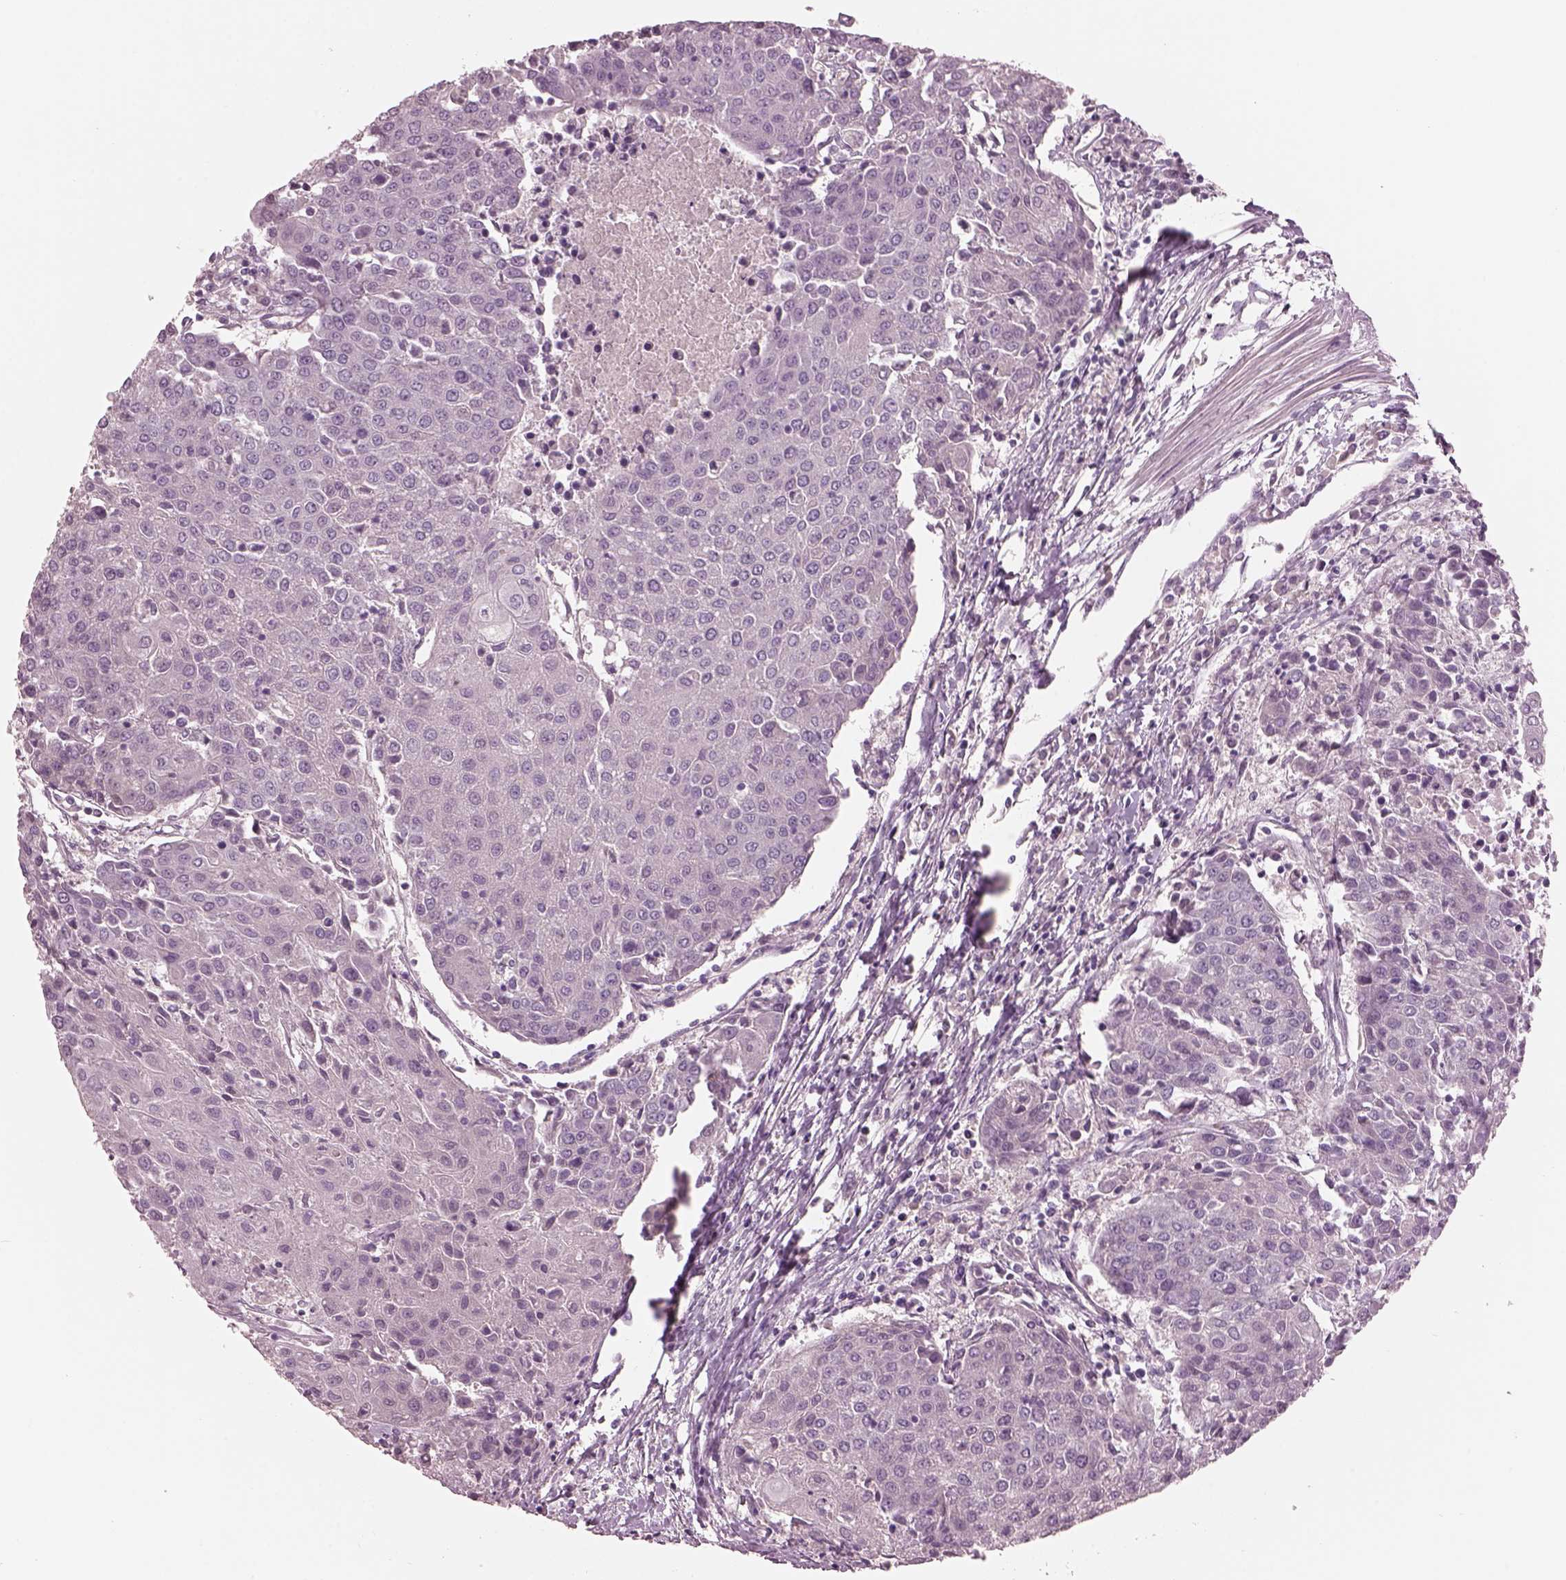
{"staining": {"intensity": "negative", "quantity": "none", "location": "none"}, "tissue": "urothelial cancer", "cell_type": "Tumor cells", "image_type": "cancer", "snomed": [{"axis": "morphology", "description": "Urothelial carcinoma, High grade"}, {"axis": "topography", "description": "Urinary bladder"}], "caption": "There is no significant expression in tumor cells of high-grade urothelial carcinoma.", "gene": "PACRG", "patient": {"sex": "female", "age": 85}}